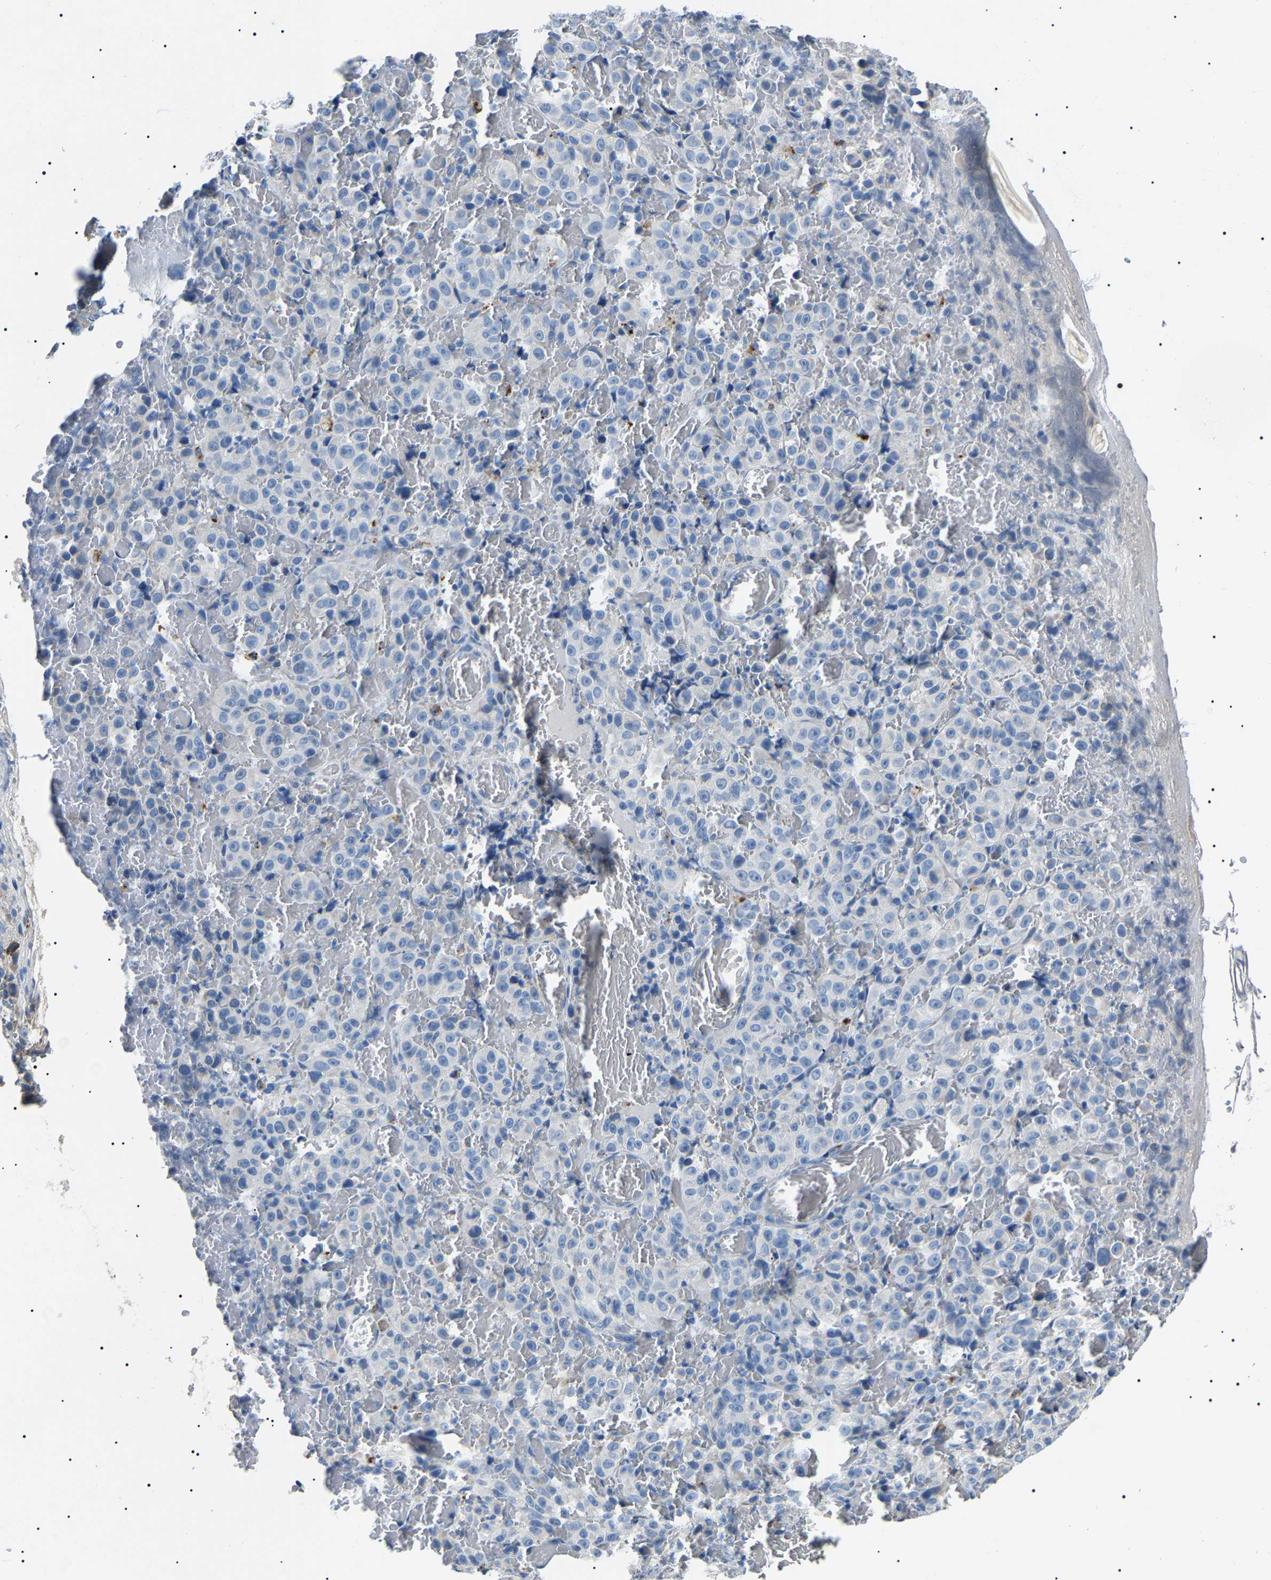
{"staining": {"intensity": "negative", "quantity": "none", "location": "none"}, "tissue": "melanoma", "cell_type": "Tumor cells", "image_type": "cancer", "snomed": [{"axis": "morphology", "description": "Malignant melanoma, NOS"}, {"axis": "topography", "description": "Rectum"}], "caption": "This is an immunohistochemistry photomicrograph of melanoma. There is no positivity in tumor cells.", "gene": "KLK15", "patient": {"sex": "female", "age": 81}}